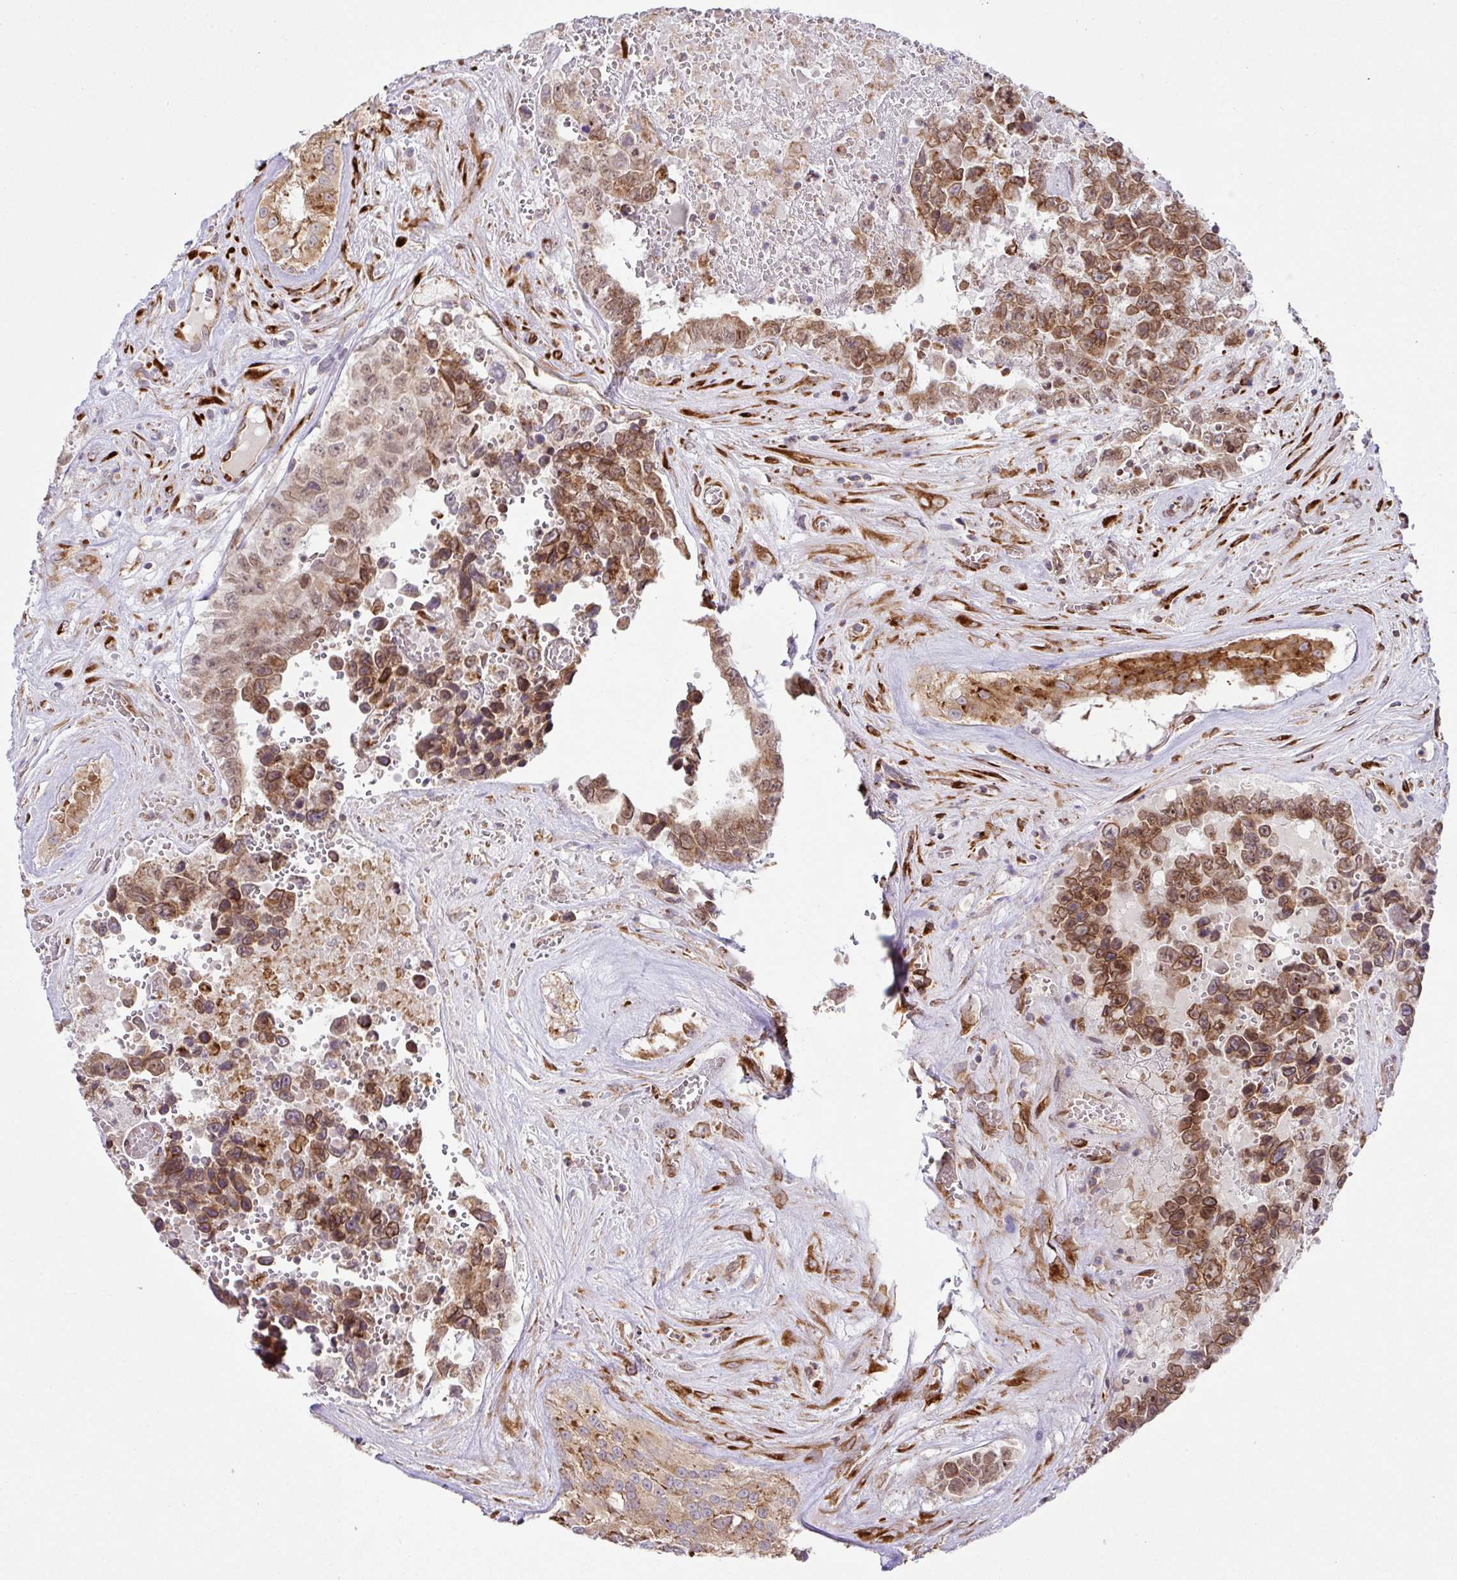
{"staining": {"intensity": "moderate", "quantity": ">75%", "location": "cytoplasmic/membranous,nuclear"}, "tissue": "testis cancer", "cell_type": "Tumor cells", "image_type": "cancer", "snomed": [{"axis": "morphology", "description": "Normal tissue, NOS"}, {"axis": "morphology", "description": "Carcinoma, Embryonal, NOS"}, {"axis": "topography", "description": "Testis"}, {"axis": "topography", "description": "Epididymis"}], "caption": "A photomicrograph showing moderate cytoplasmic/membranous and nuclear expression in approximately >75% of tumor cells in testis cancer (embryonal carcinoma), as visualized by brown immunohistochemical staining.", "gene": "SLC39A7", "patient": {"sex": "male", "age": 25}}